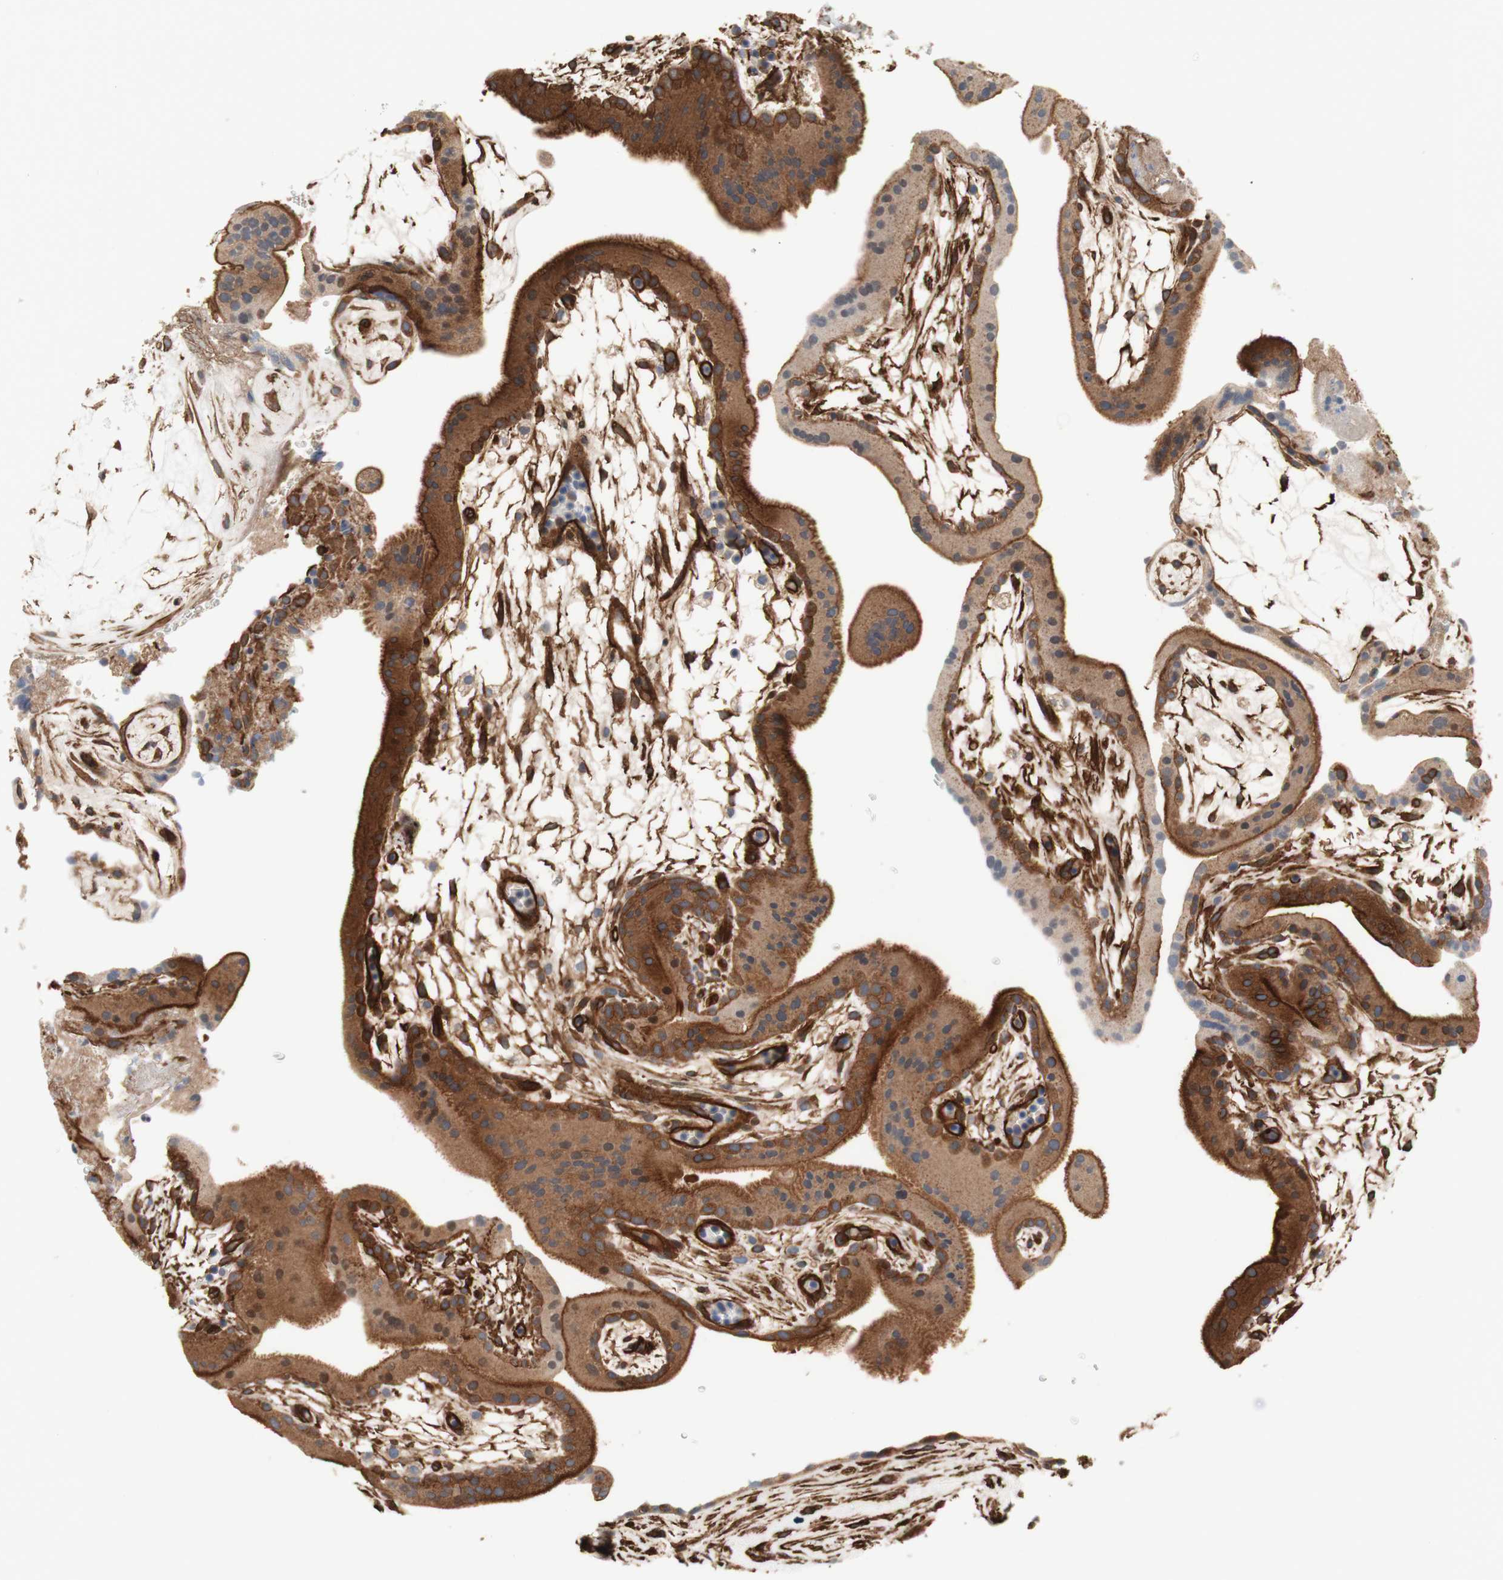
{"staining": {"intensity": "moderate", "quantity": ">75%", "location": "cytoplasmic/membranous"}, "tissue": "placenta", "cell_type": "Decidual cells", "image_type": "normal", "snomed": [{"axis": "morphology", "description": "Normal tissue, NOS"}, {"axis": "topography", "description": "Placenta"}], "caption": "DAB (3,3'-diaminobenzidine) immunohistochemical staining of benign placenta reveals moderate cytoplasmic/membranous protein expression in approximately >75% of decidual cells. The staining was performed using DAB, with brown indicating positive protein expression. Nuclei are stained blue with hematoxylin.", "gene": "CNN3", "patient": {"sex": "female", "age": 19}}